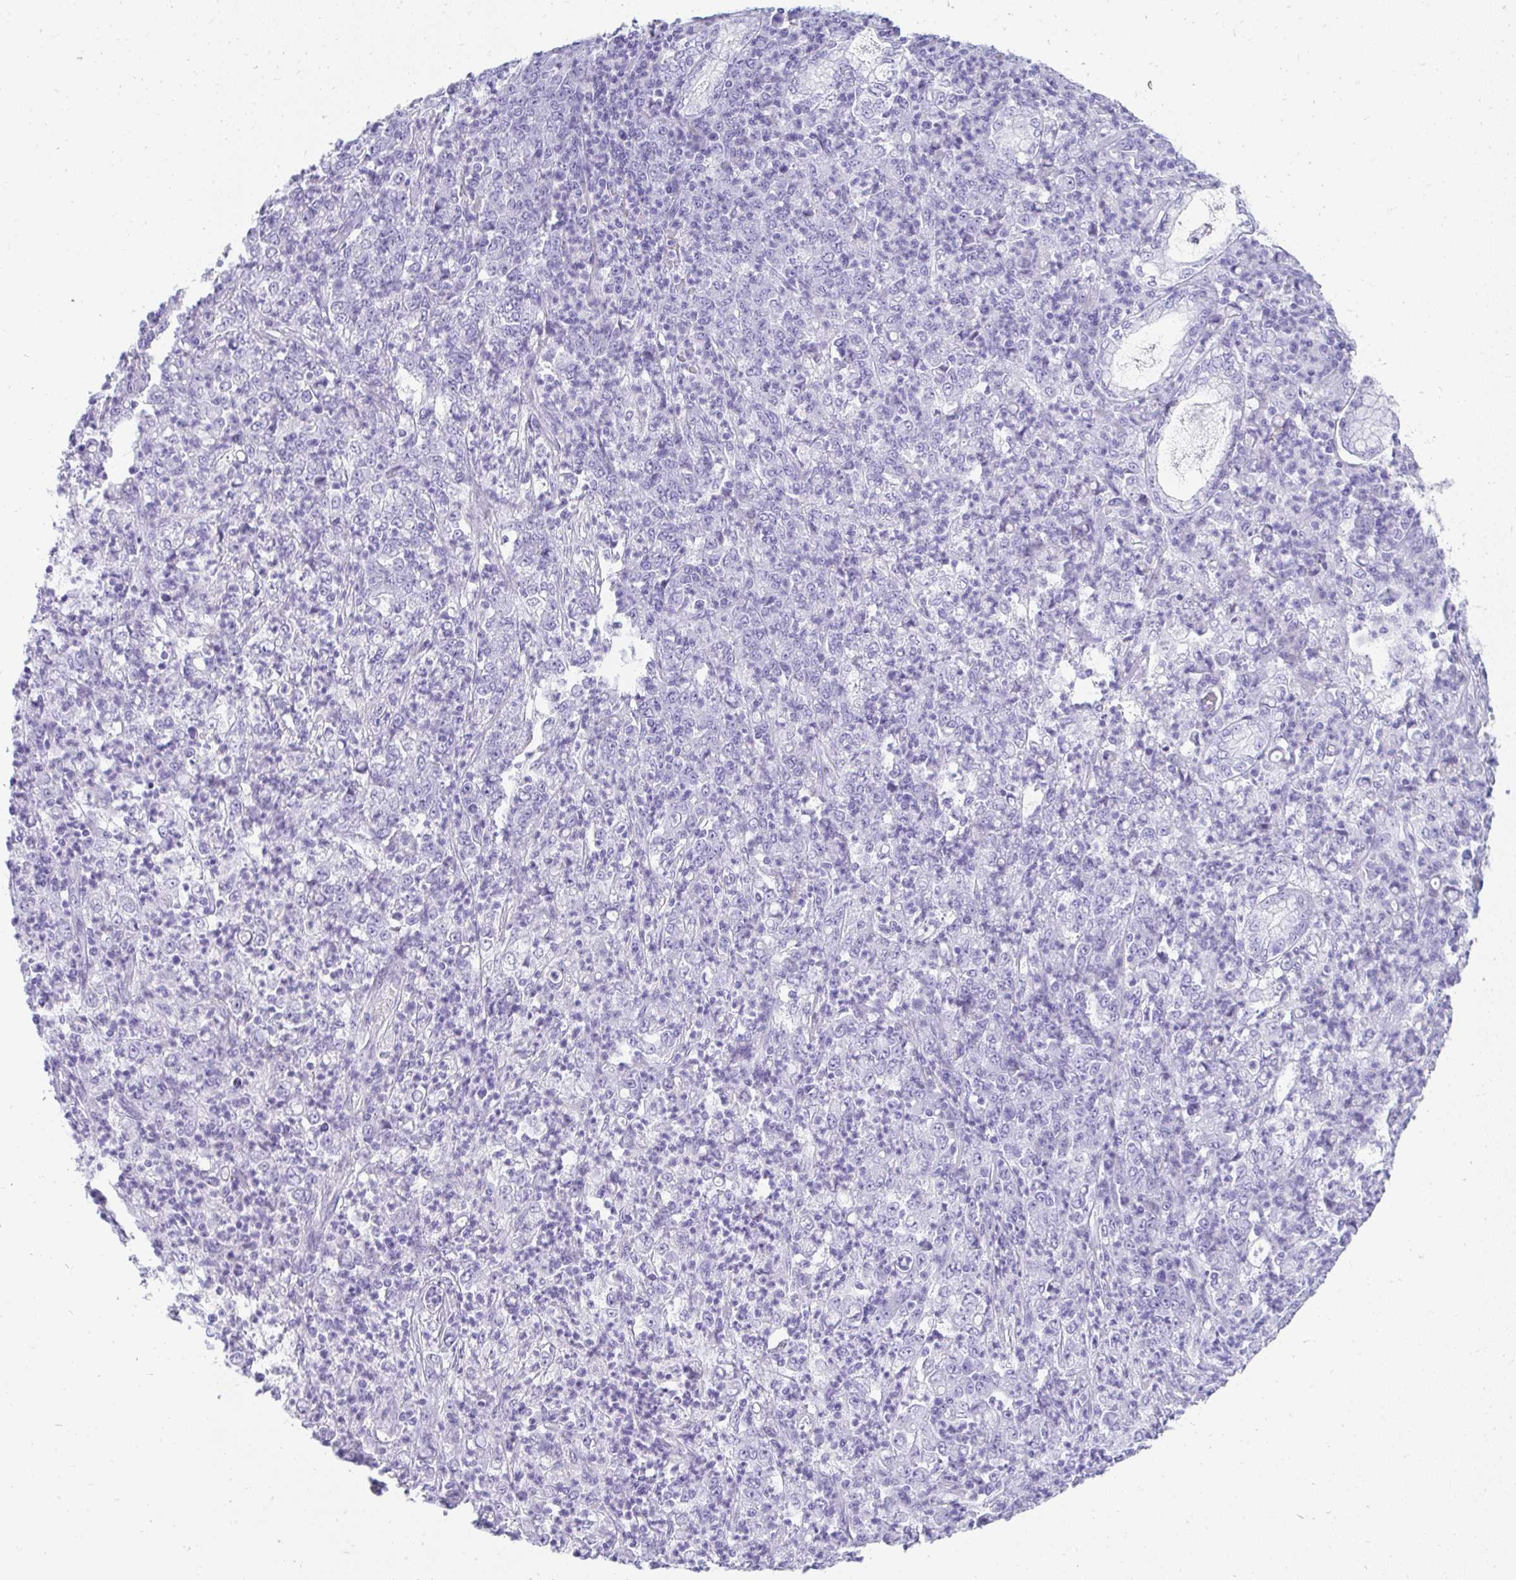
{"staining": {"intensity": "negative", "quantity": "none", "location": "none"}, "tissue": "stomach cancer", "cell_type": "Tumor cells", "image_type": "cancer", "snomed": [{"axis": "morphology", "description": "Adenocarcinoma, NOS"}, {"axis": "topography", "description": "Stomach, lower"}], "caption": "Histopathology image shows no protein positivity in tumor cells of stomach cancer (adenocarcinoma) tissue. (DAB (3,3'-diaminobenzidine) IHC, high magnification).", "gene": "TNNT1", "patient": {"sex": "female", "age": 71}}